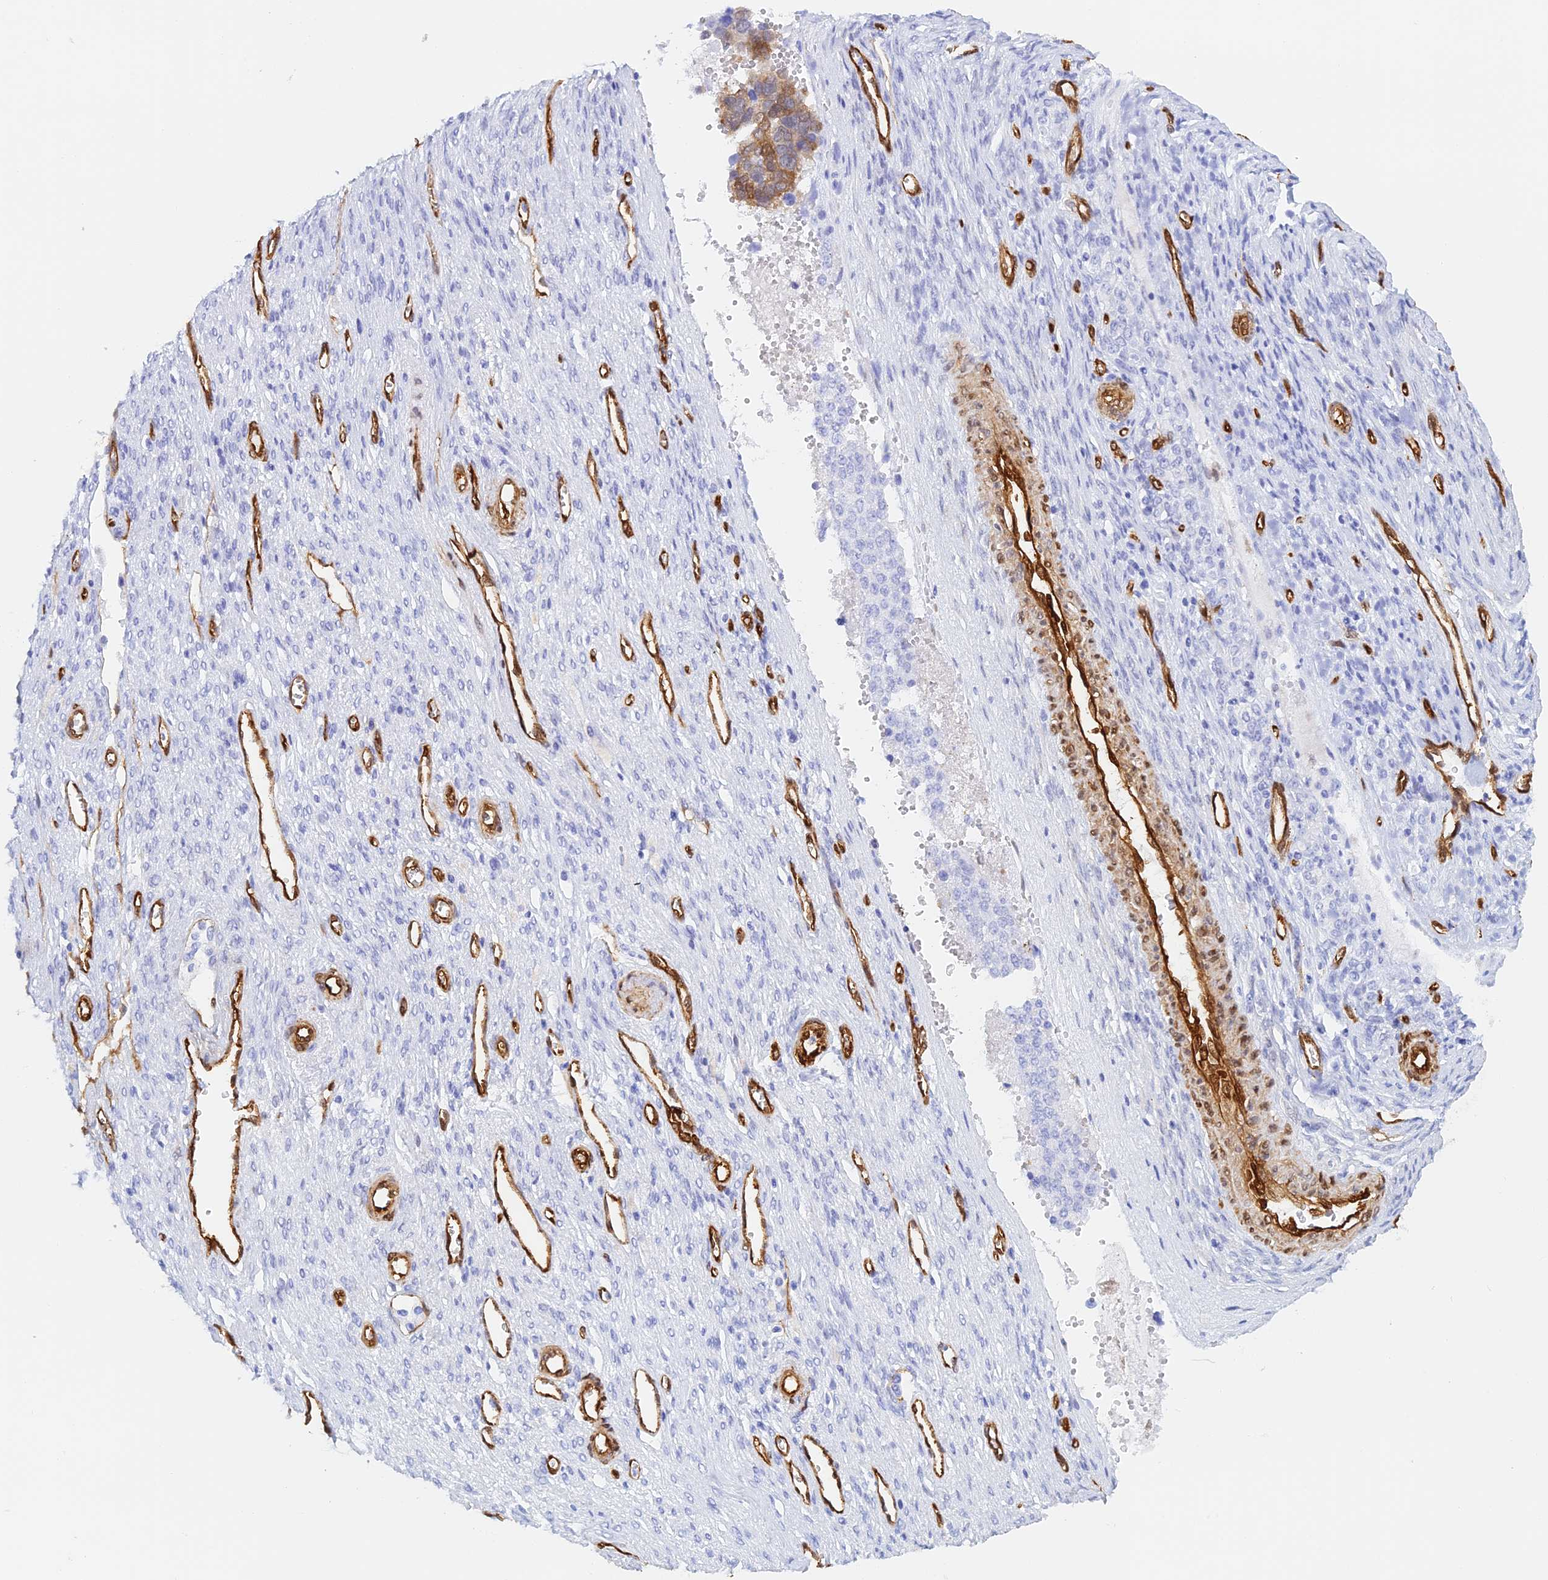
{"staining": {"intensity": "moderate", "quantity": "<25%", "location": "cytoplasmic/membranous"}, "tissue": "ovarian cancer", "cell_type": "Tumor cells", "image_type": "cancer", "snomed": [{"axis": "morphology", "description": "Cystadenocarcinoma, serous, NOS"}, {"axis": "topography", "description": "Ovary"}], "caption": "The immunohistochemical stain labels moderate cytoplasmic/membranous expression in tumor cells of serous cystadenocarcinoma (ovarian) tissue. The staining was performed using DAB (3,3'-diaminobenzidine) to visualize the protein expression in brown, while the nuclei were stained in blue with hematoxylin (Magnification: 20x).", "gene": "CRIP2", "patient": {"sex": "female", "age": 44}}